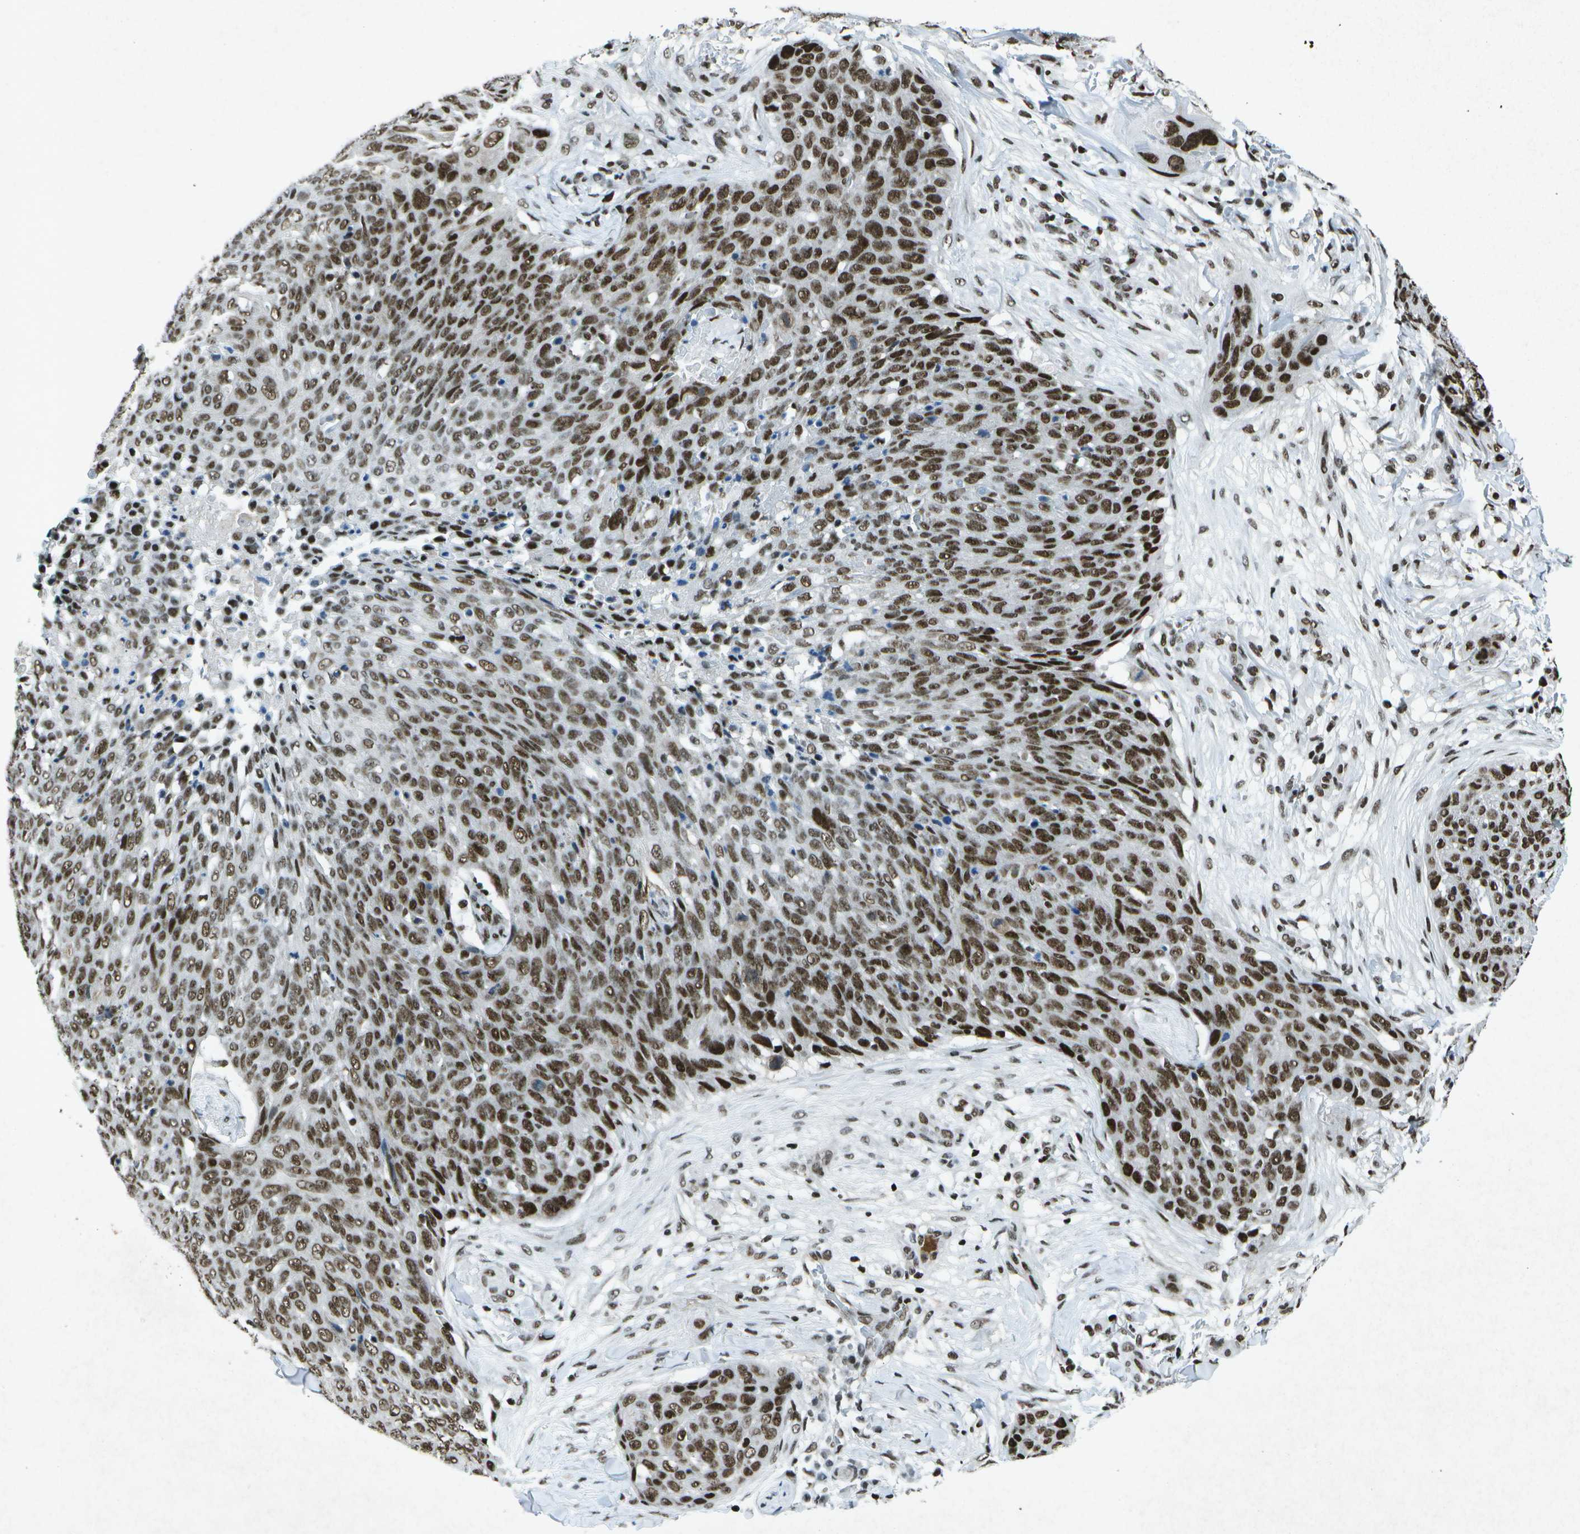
{"staining": {"intensity": "strong", "quantity": ">75%", "location": "nuclear"}, "tissue": "skin cancer", "cell_type": "Tumor cells", "image_type": "cancer", "snomed": [{"axis": "morphology", "description": "Squamous cell carcinoma in situ, NOS"}, {"axis": "morphology", "description": "Squamous cell carcinoma, NOS"}, {"axis": "topography", "description": "Skin"}], "caption": "Squamous cell carcinoma in situ (skin) stained with a brown dye reveals strong nuclear positive expression in about >75% of tumor cells.", "gene": "MTA2", "patient": {"sex": "male", "age": 93}}